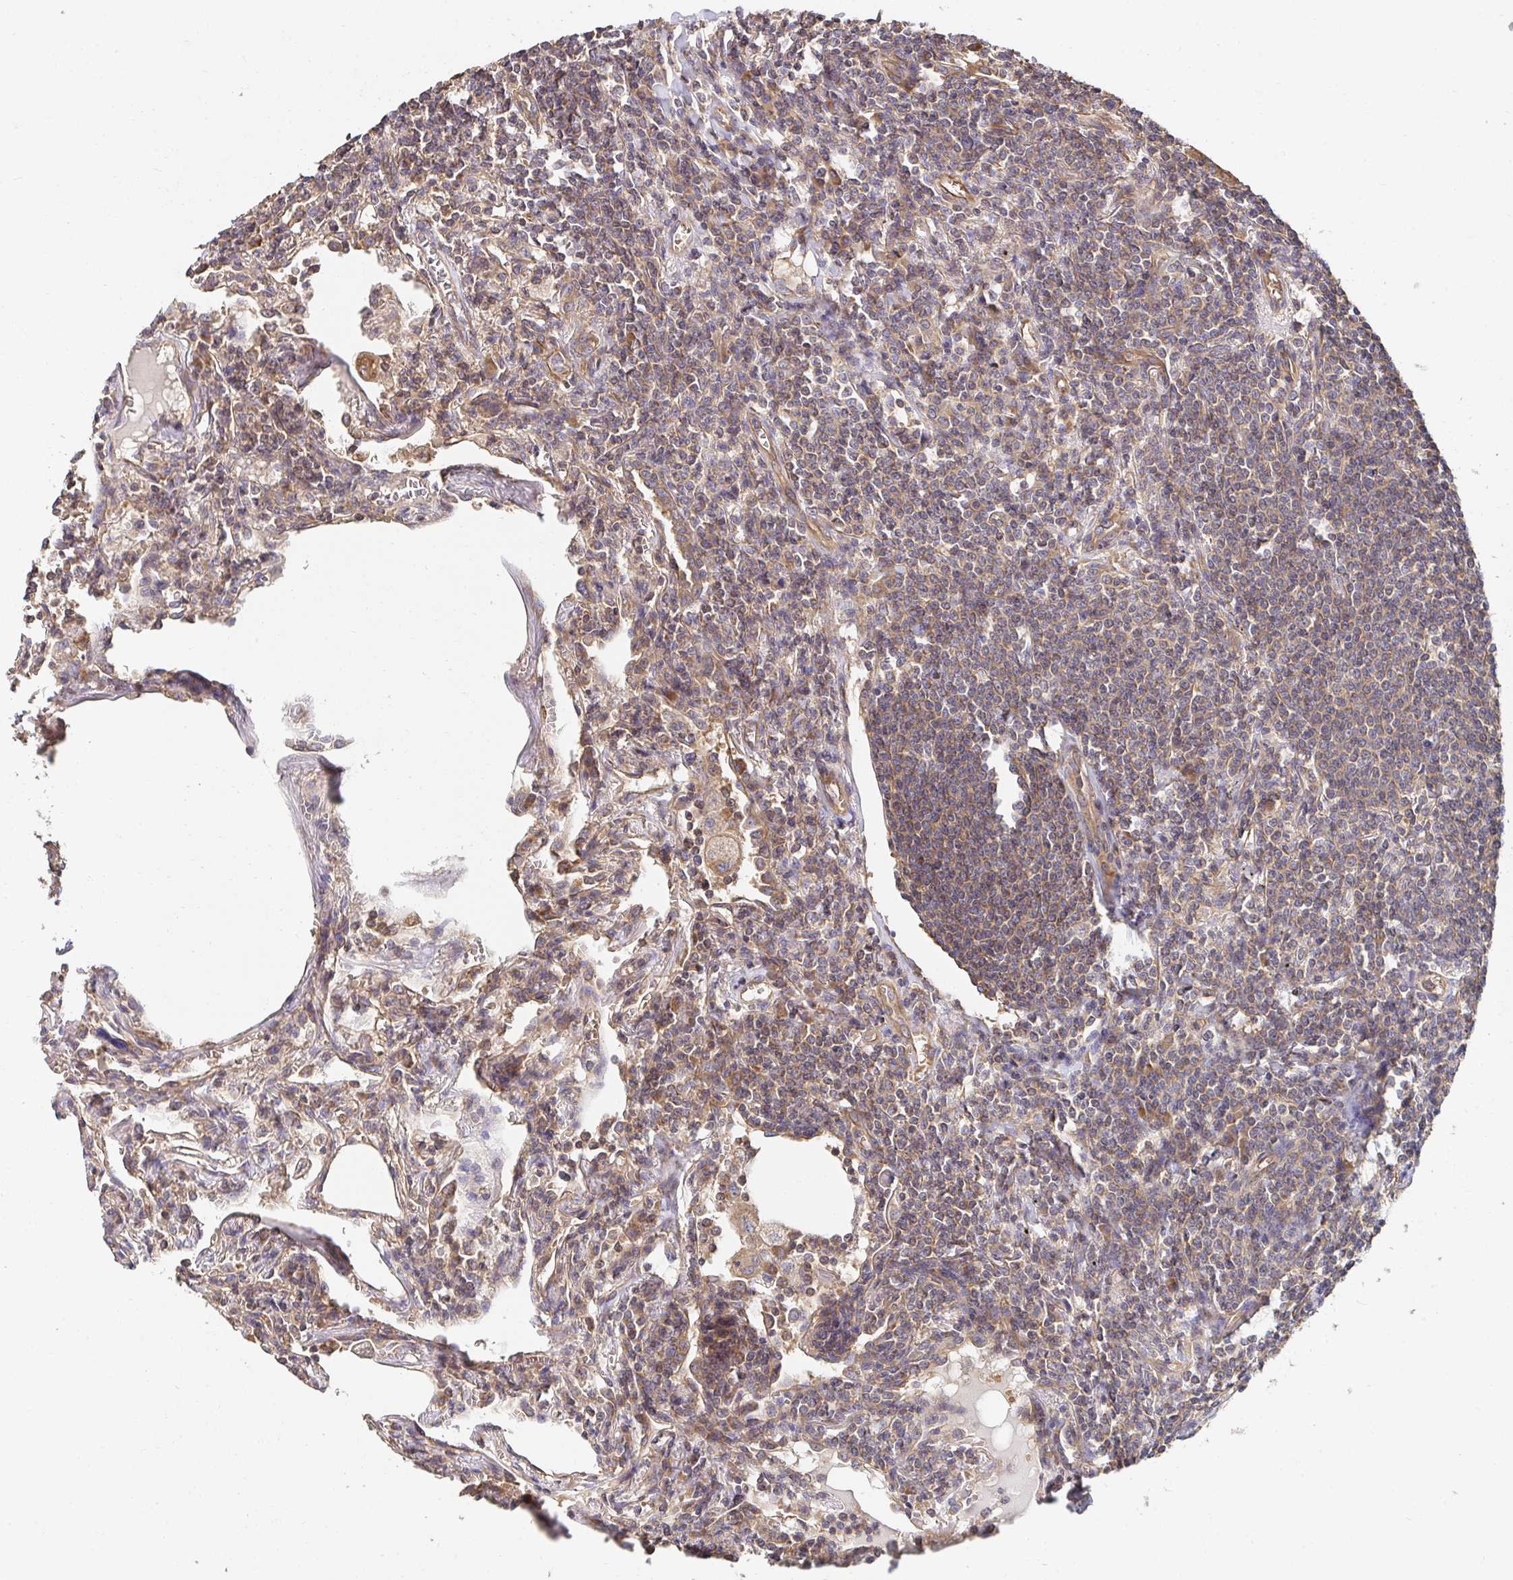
{"staining": {"intensity": "weak", "quantity": "25%-75%", "location": "cytoplasmic/membranous"}, "tissue": "lymphoma", "cell_type": "Tumor cells", "image_type": "cancer", "snomed": [{"axis": "morphology", "description": "Malignant lymphoma, non-Hodgkin's type, Low grade"}, {"axis": "topography", "description": "Lung"}], "caption": "A high-resolution micrograph shows immunohistochemistry staining of low-grade malignant lymphoma, non-Hodgkin's type, which demonstrates weak cytoplasmic/membranous expression in approximately 25%-75% of tumor cells.", "gene": "APBB1", "patient": {"sex": "female", "age": 71}}